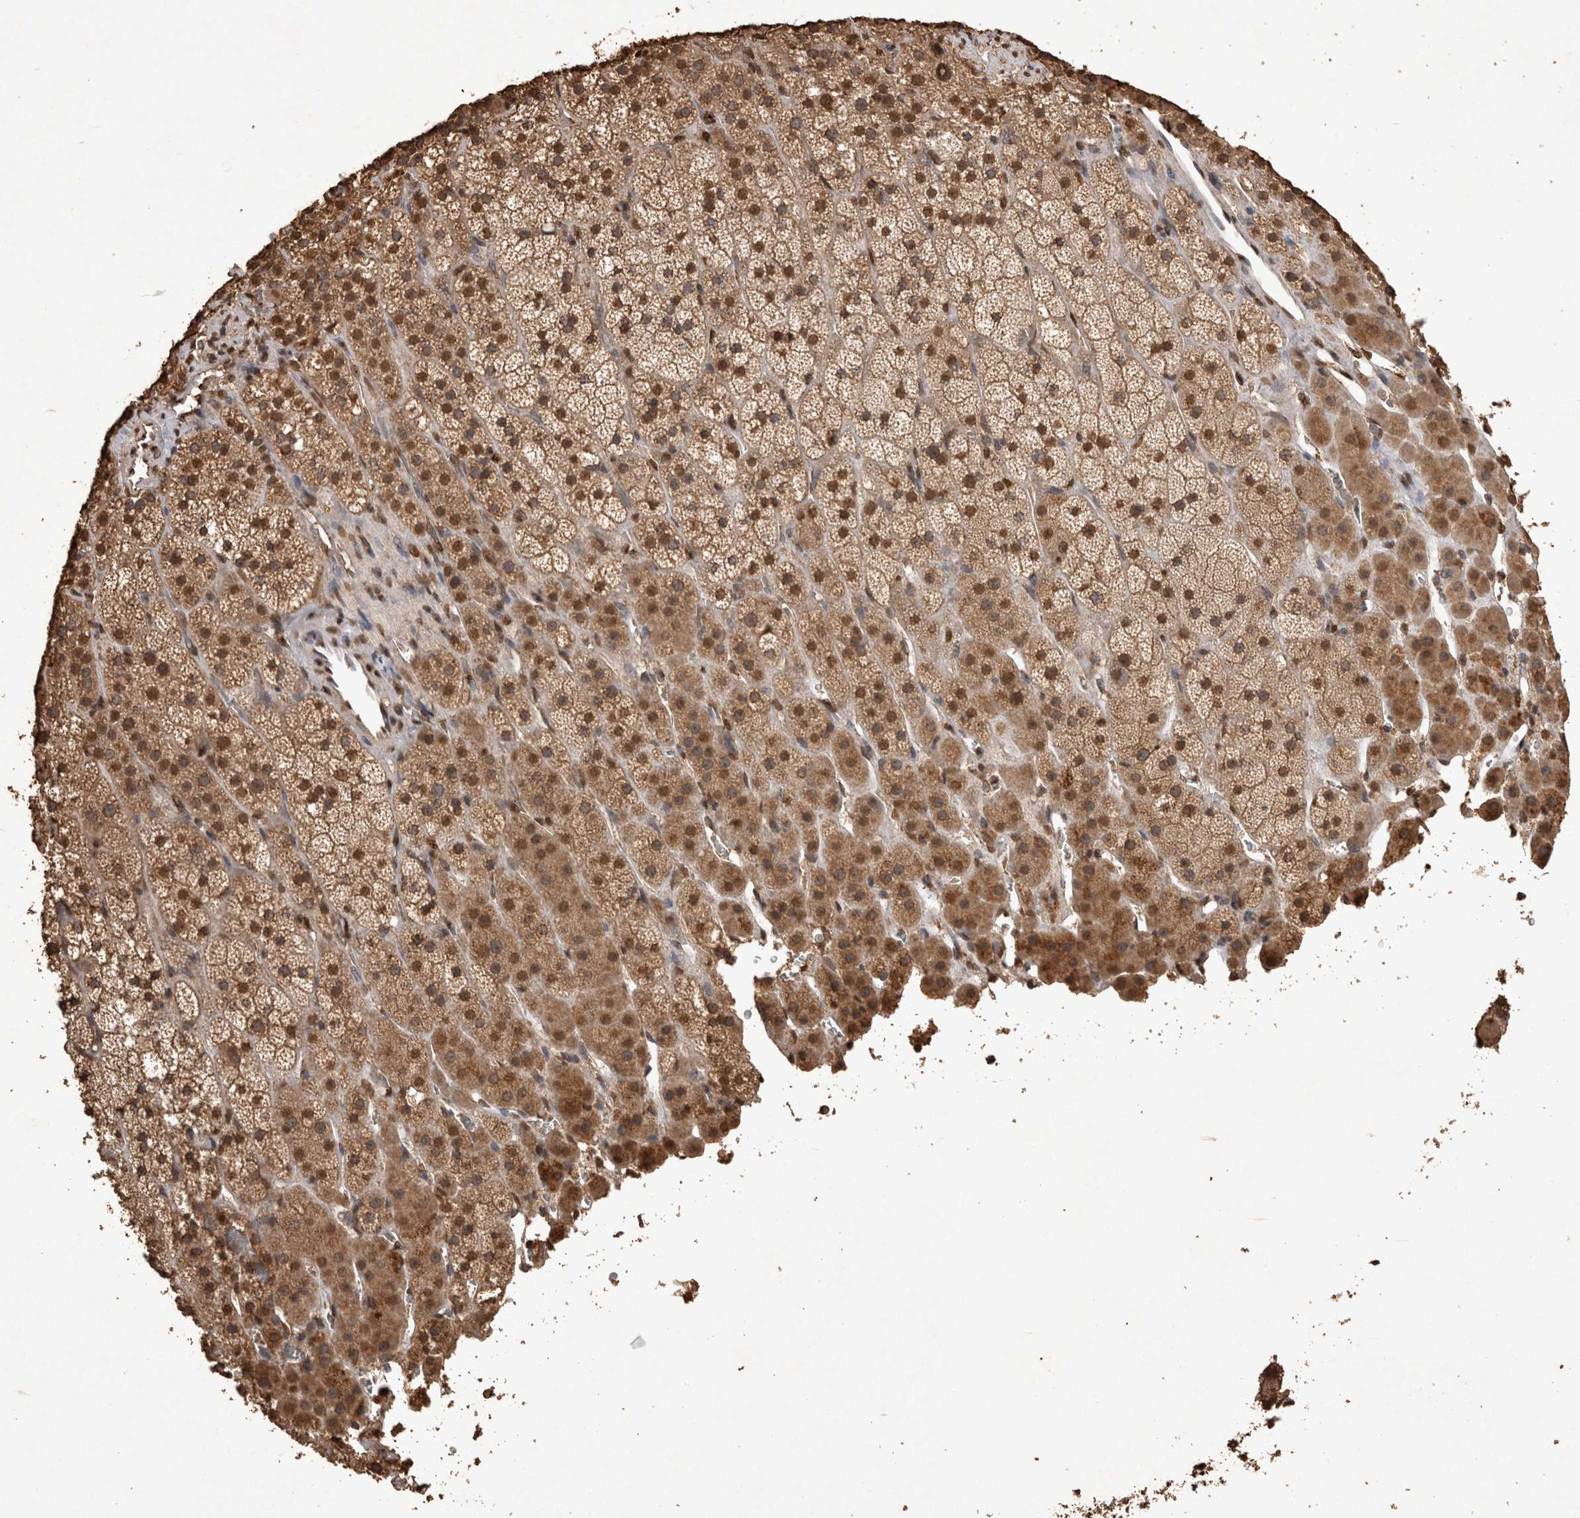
{"staining": {"intensity": "moderate", "quantity": ">75%", "location": "cytoplasmic/membranous,nuclear"}, "tissue": "adrenal gland", "cell_type": "Glandular cells", "image_type": "normal", "snomed": [{"axis": "morphology", "description": "Normal tissue, NOS"}, {"axis": "topography", "description": "Adrenal gland"}], "caption": "Protein expression analysis of unremarkable adrenal gland demonstrates moderate cytoplasmic/membranous,nuclear expression in about >75% of glandular cells.", "gene": "OAS2", "patient": {"sex": "male", "age": 57}}